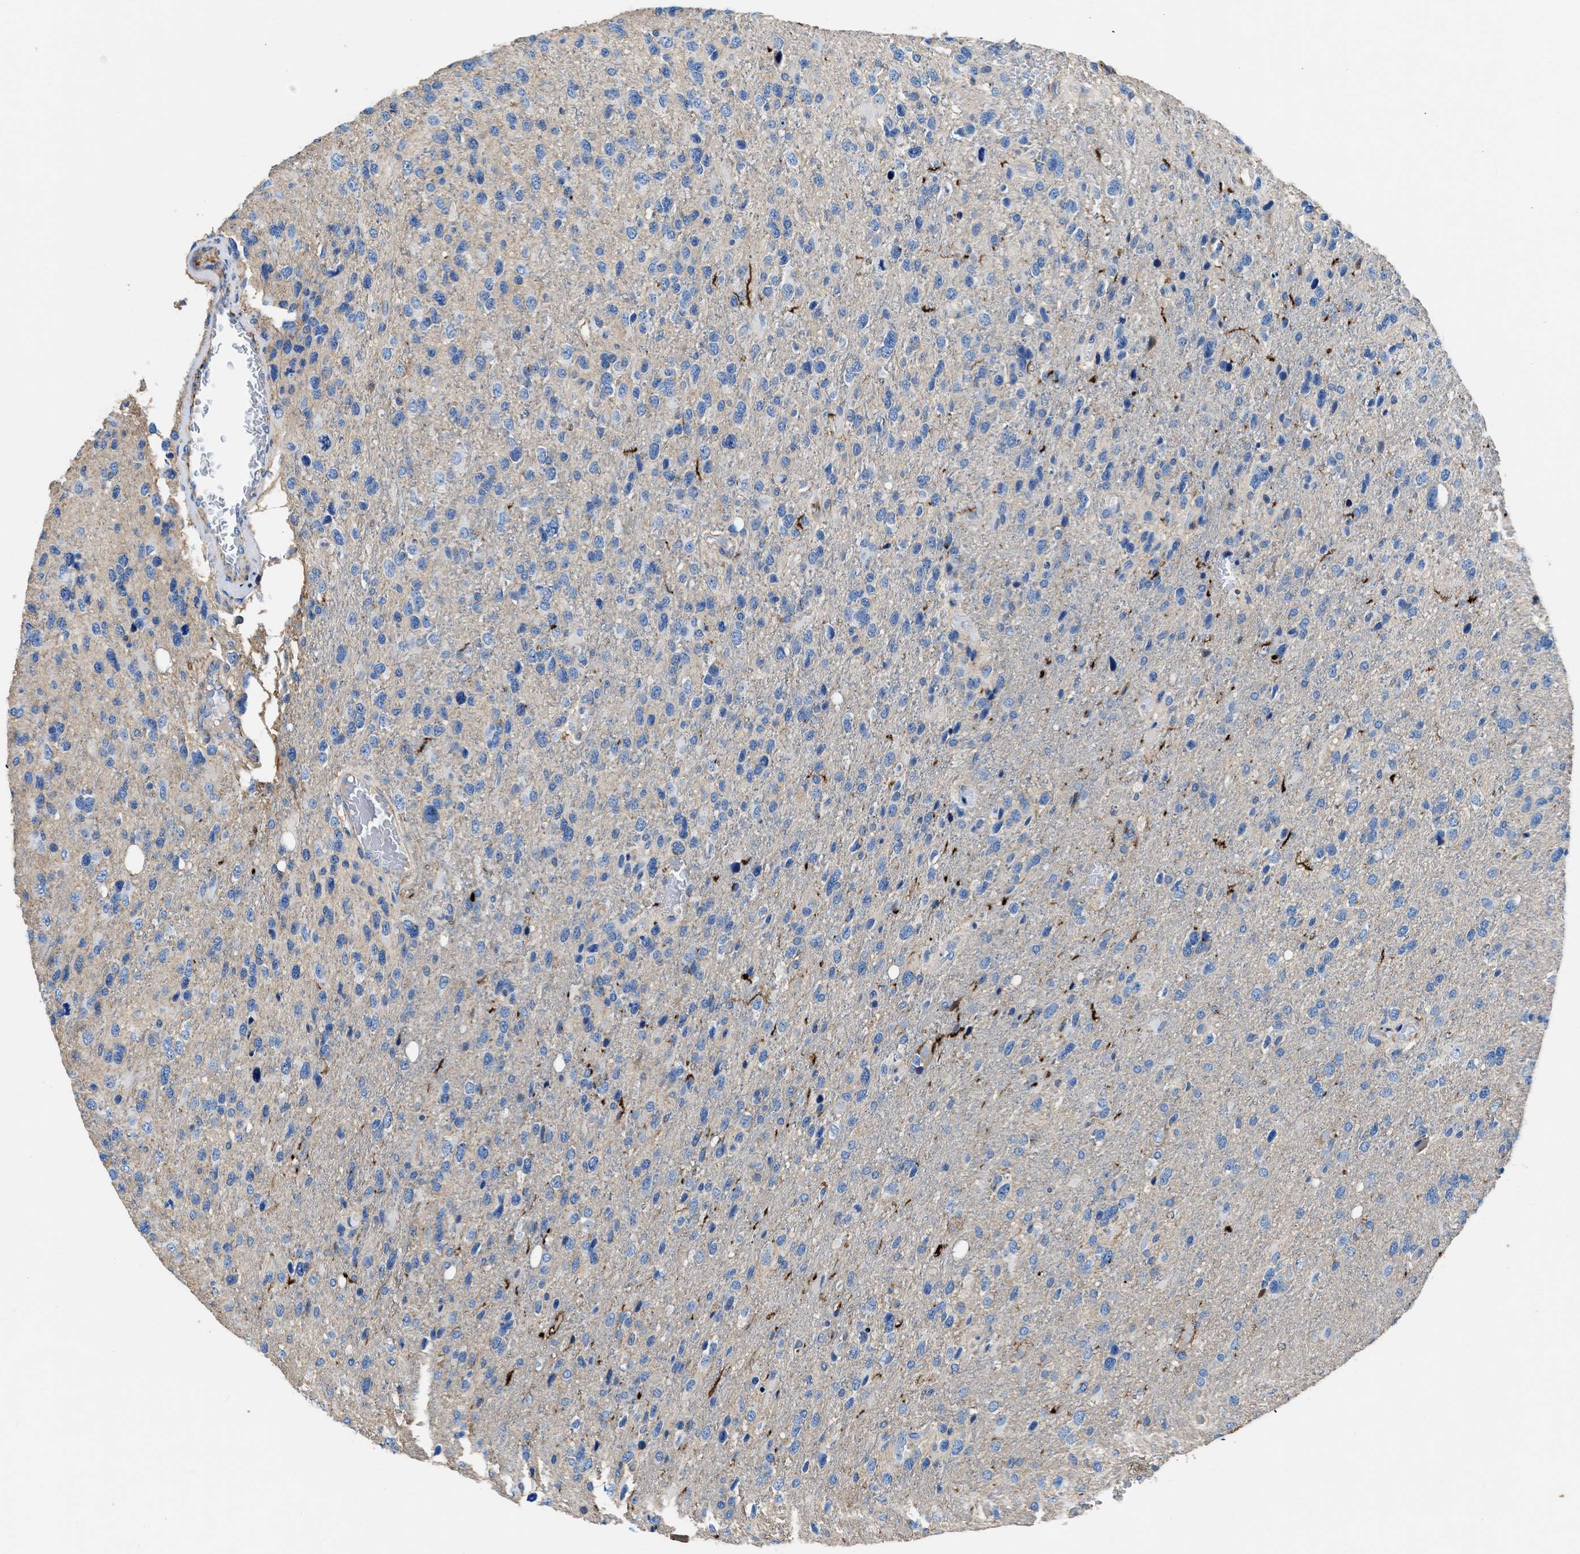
{"staining": {"intensity": "negative", "quantity": "none", "location": "none"}, "tissue": "glioma", "cell_type": "Tumor cells", "image_type": "cancer", "snomed": [{"axis": "morphology", "description": "Glioma, malignant, High grade"}, {"axis": "topography", "description": "Brain"}], "caption": "This image is of high-grade glioma (malignant) stained with immunohistochemistry (IHC) to label a protein in brown with the nuclei are counter-stained blue. There is no staining in tumor cells.", "gene": "KCNQ4", "patient": {"sex": "female", "age": 58}}